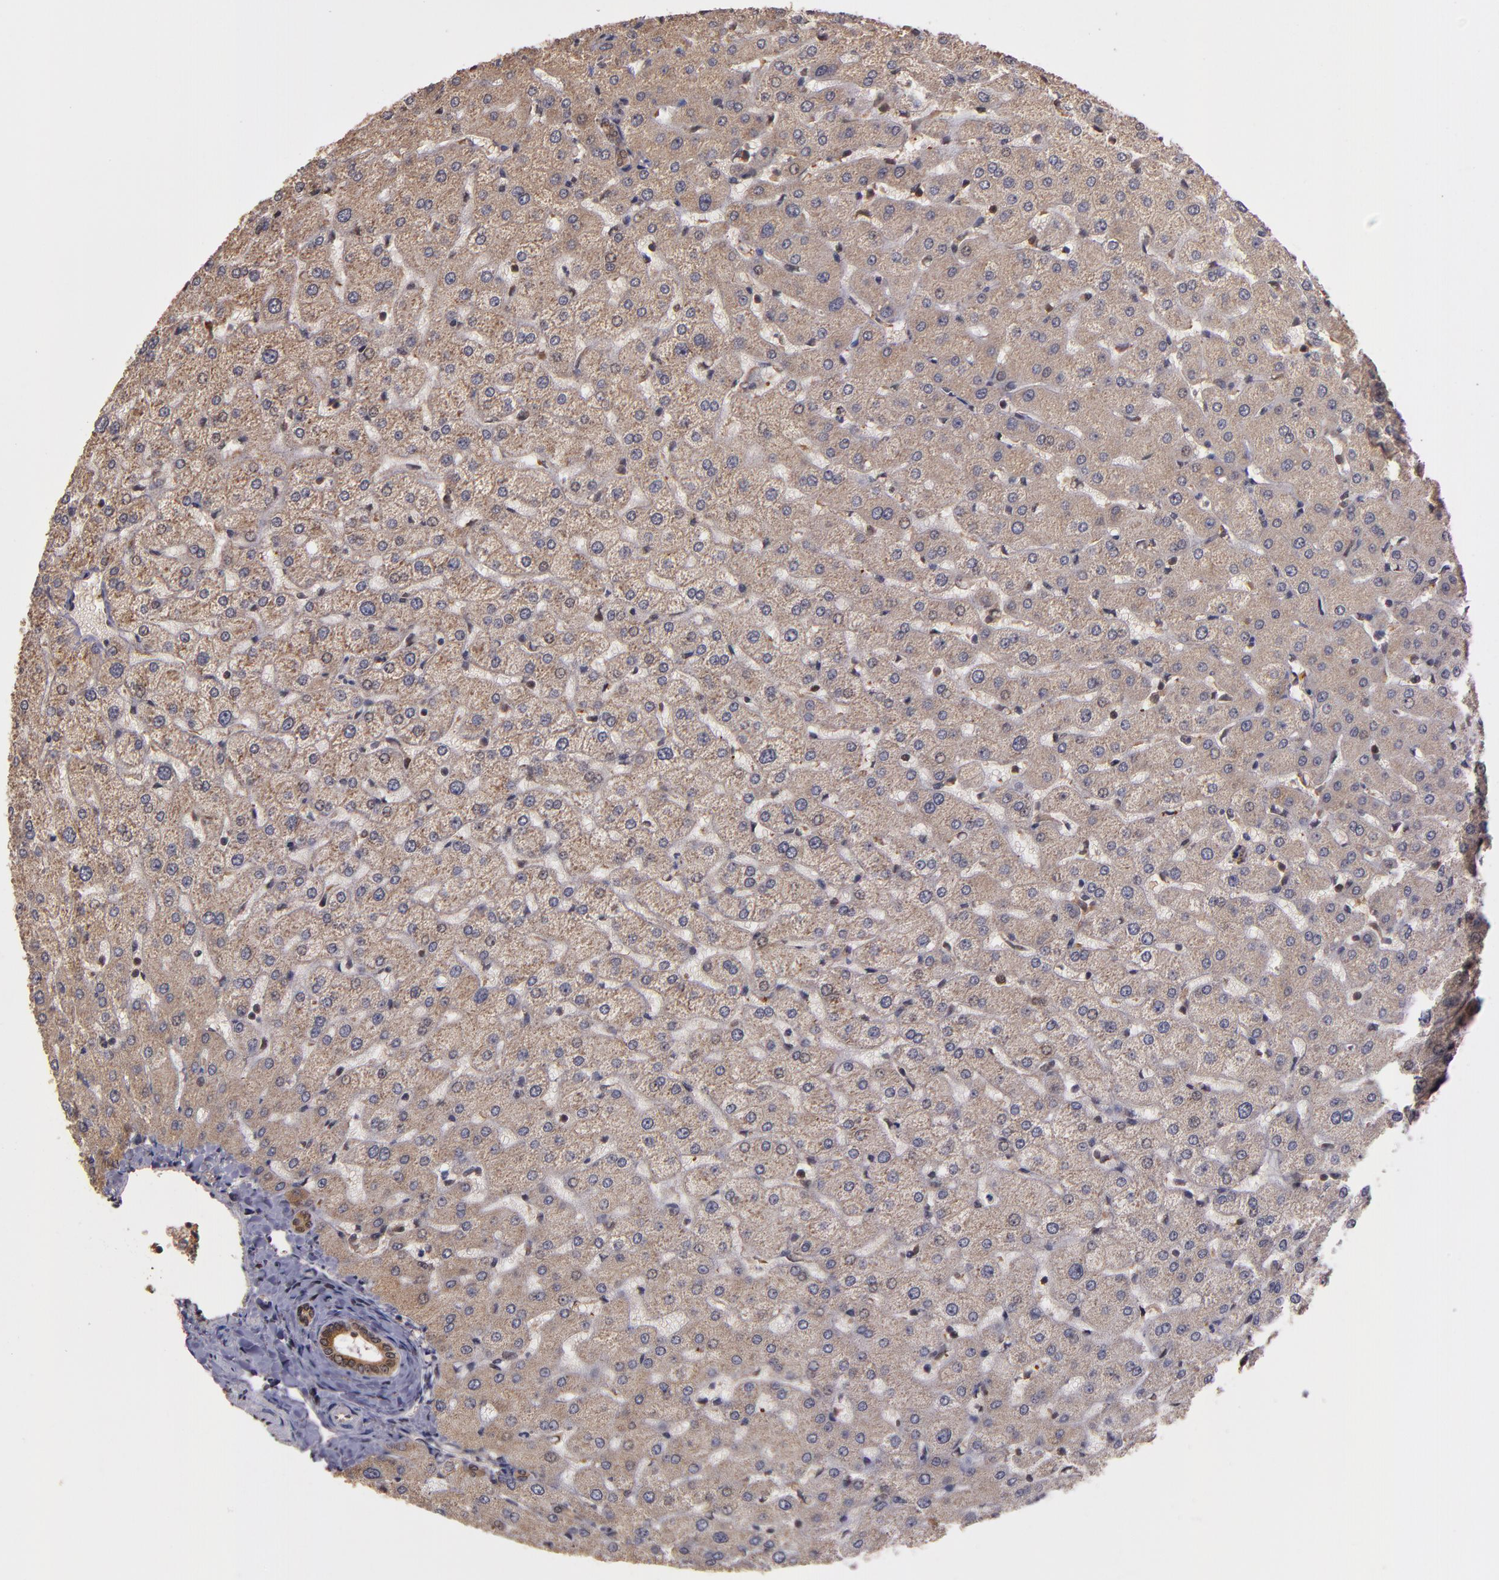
{"staining": {"intensity": "strong", "quantity": ">75%", "location": "cytoplasmic/membranous"}, "tissue": "liver", "cell_type": "Cholangiocytes", "image_type": "normal", "snomed": [{"axis": "morphology", "description": "Normal tissue, NOS"}, {"axis": "morphology", "description": "Fibrosis, NOS"}, {"axis": "topography", "description": "Liver"}], "caption": "This is a micrograph of immunohistochemistry (IHC) staining of benign liver, which shows strong expression in the cytoplasmic/membranous of cholangiocytes.", "gene": "RIOK3", "patient": {"sex": "female", "age": 29}}